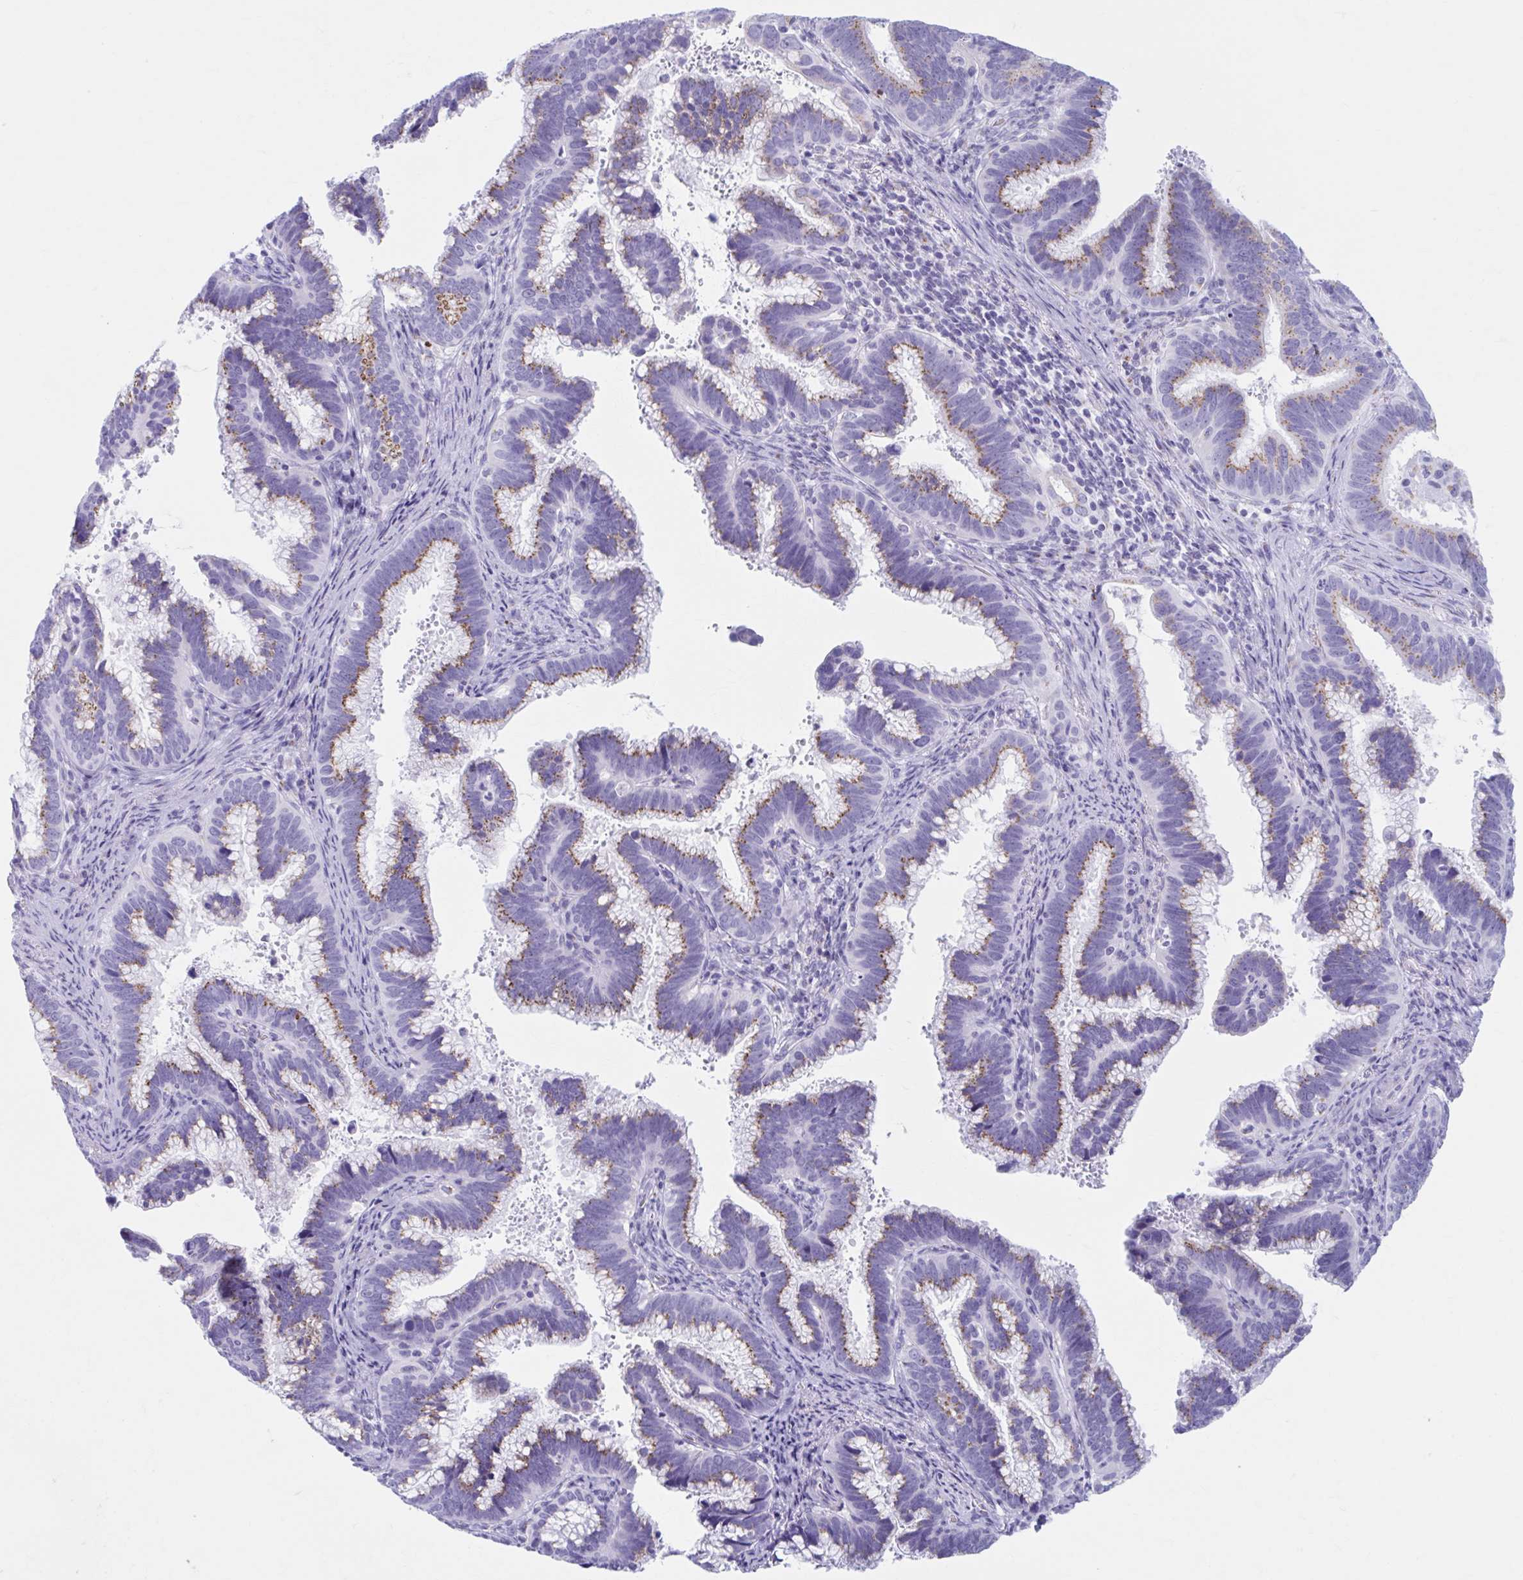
{"staining": {"intensity": "moderate", "quantity": ">75%", "location": "cytoplasmic/membranous"}, "tissue": "cervical cancer", "cell_type": "Tumor cells", "image_type": "cancer", "snomed": [{"axis": "morphology", "description": "Adenocarcinoma, NOS"}, {"axis": "topography", "description": "Cervix"}], "caption": "Adenocarcinoma (cervical) tissue demonstrates moderate cytoplasmic/membranous staining in about >75% of tumor cells", "gene": "KCNE2", "patient": {"sex": "female", "age": 56}}